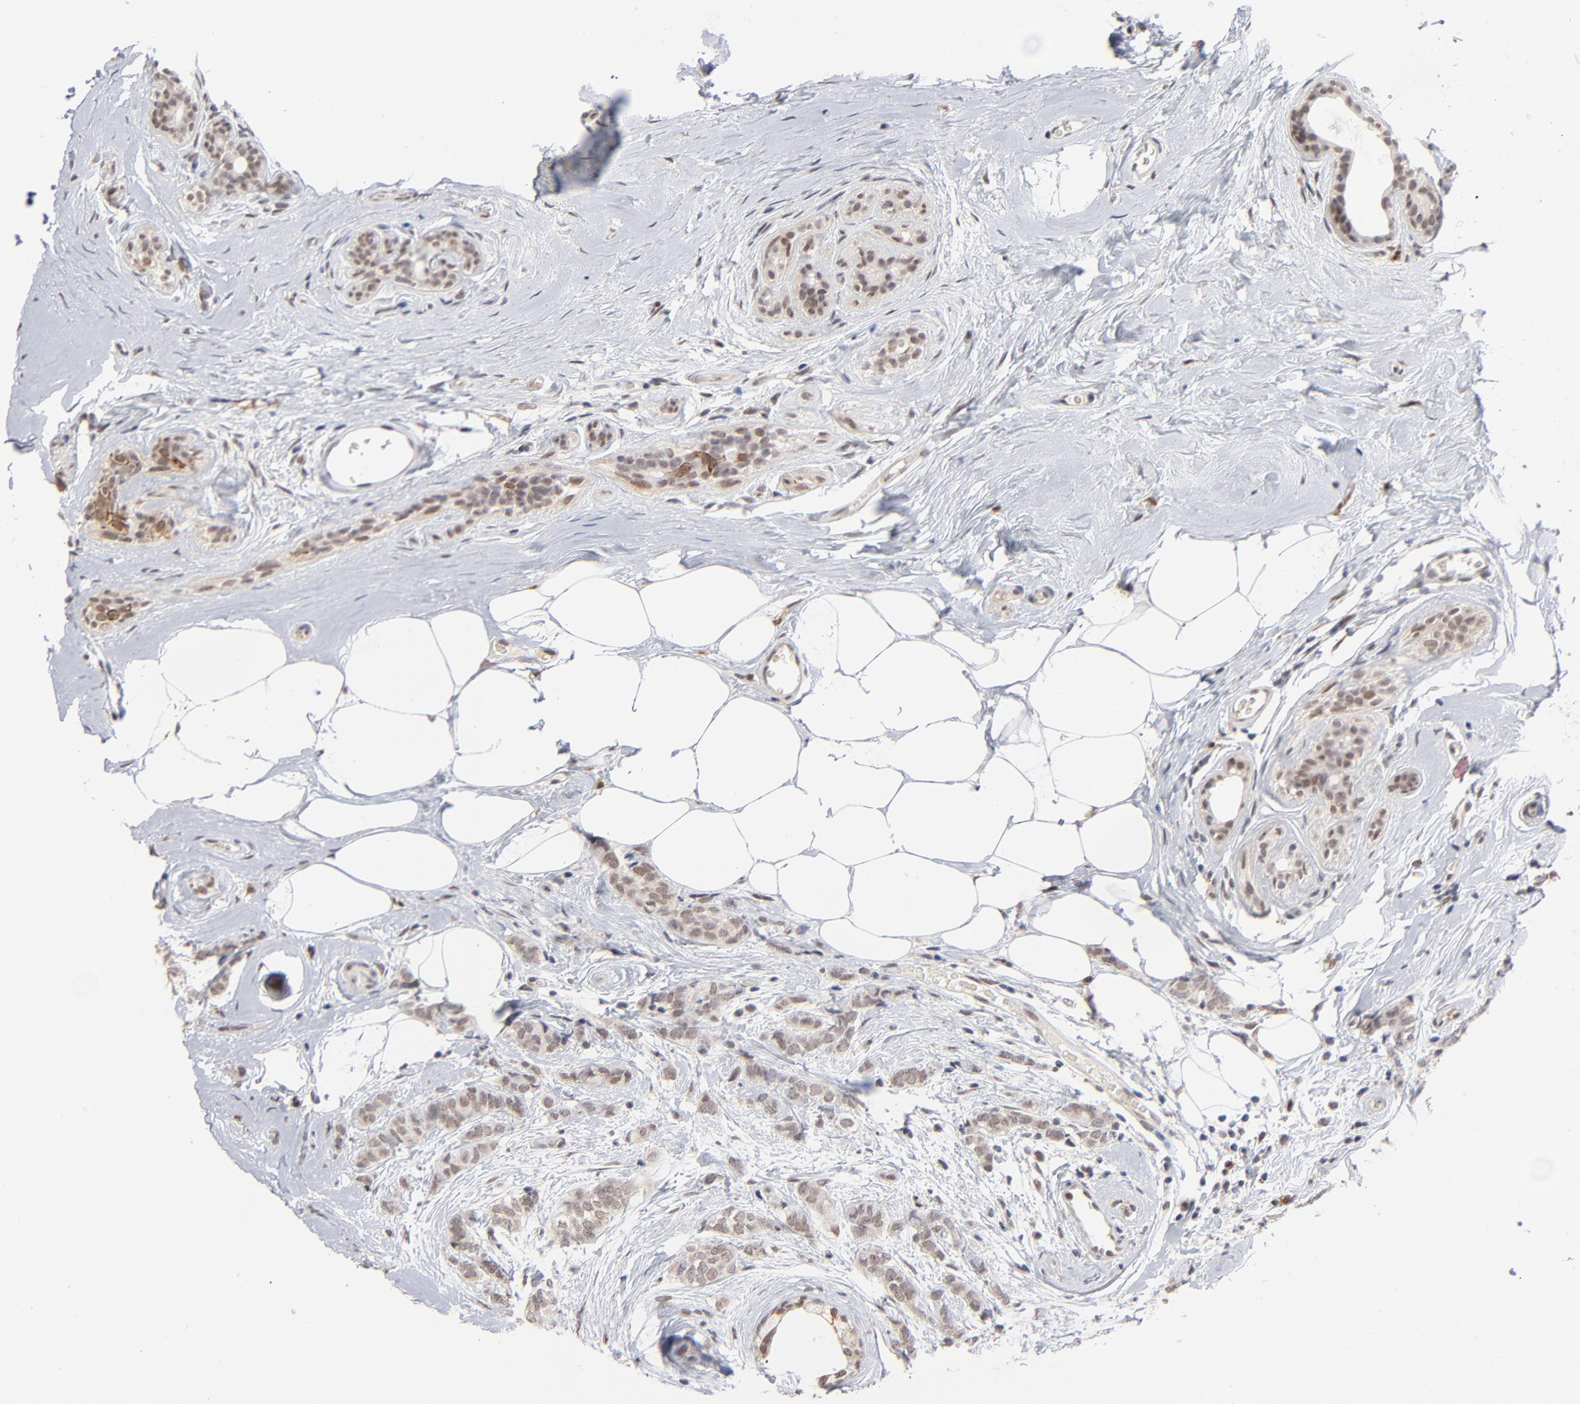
{"staining": {"intensity": "negative", "quantity": "none", "location": "none"}, "tissue": "breast cancer", "cell_type": "Tumor cells", "image_type": "cancer", "snomed": [{"axis": "morphology", "description": "Lobular carcinoma"}, {"axis": "topography", "description": "Breast"}], "caption": "Human breast cancer stained for a protein using immunohistochemistry (IHC) exhibits no expression in tumor cells.", "gene": "MBIP", "patient": {"sex": "female", "age": 60}}